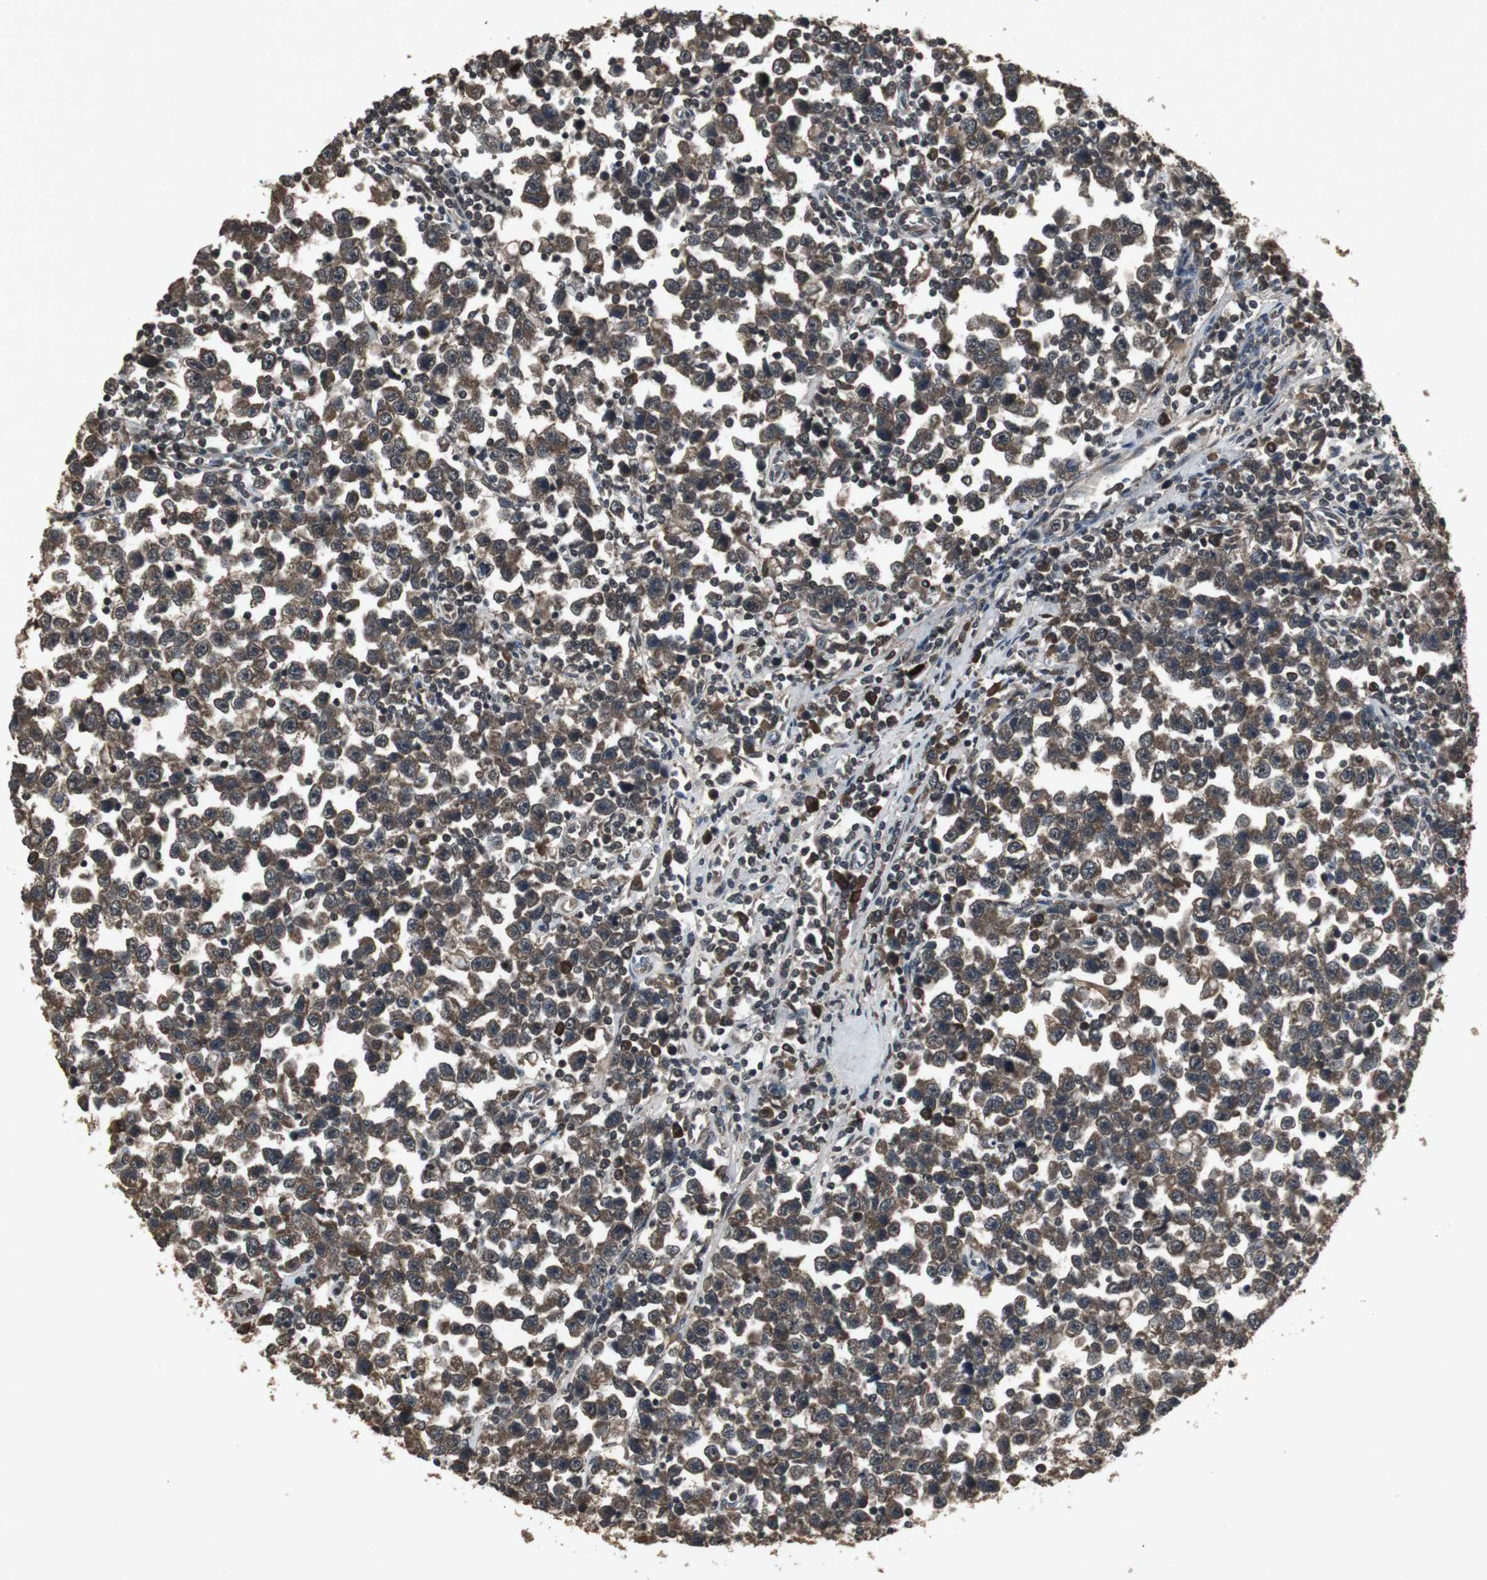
{"staining": {"intensity": "moderate", "quantity": ">75%", "location": "cytoplasmic/membranous"}, "tissue": "testis cancer", "cell_type": "Tumor cells", "image_type": "cancer", "snomed": [{"axis": "morphology", "description": "Seminoma, NOS"}, {"axis": "topography", "description": "Testis"}], "caption": "This photomicrograph displays immunohistochemistry staining of human seminoma (testis), with medium moderate cytoplasmic/membranous positivity in about >75% of tumor cells.", "gene": "EMX1", "patient": {"sex": "male", "age": 43}}